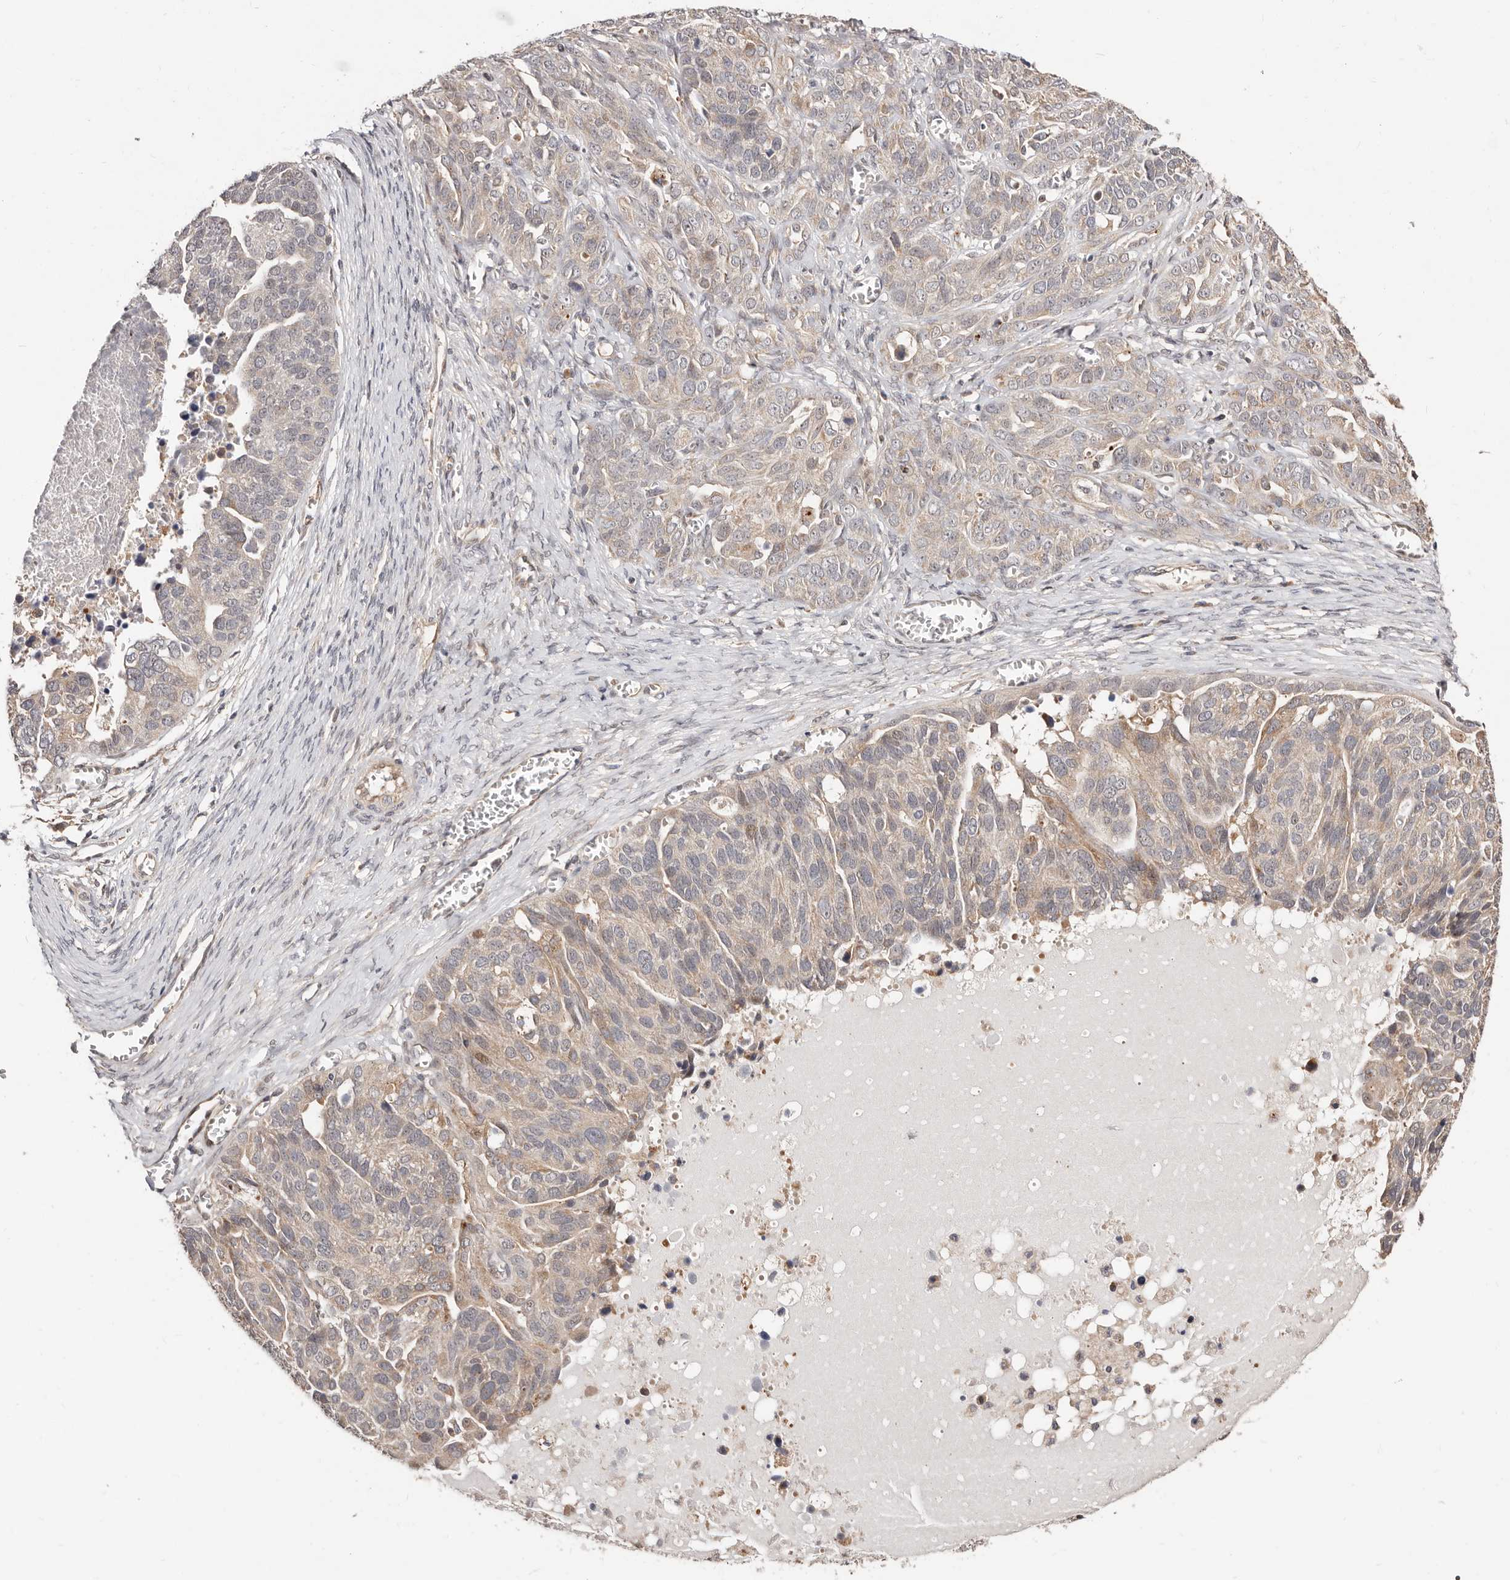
{"staining": {"intensity": "weak", "quantity": "<25%", "location": "cytoplasmic/membranous"}, "tissue": "ovarian cancer", "cell_type": "Tumor cells", "image_type": "cancer", "snomed": [{"axis": "morphology", "description": "Cystadenocarcinoma, serous, NOS"}, {"axis": "topography", "description": "Ovary"}], "caption": "Tumor cells show no significant positivity in ovarian serous cystadenocarcinoma.", "gene": "USP33", "patient": {"sex": "female", "age": 44}}